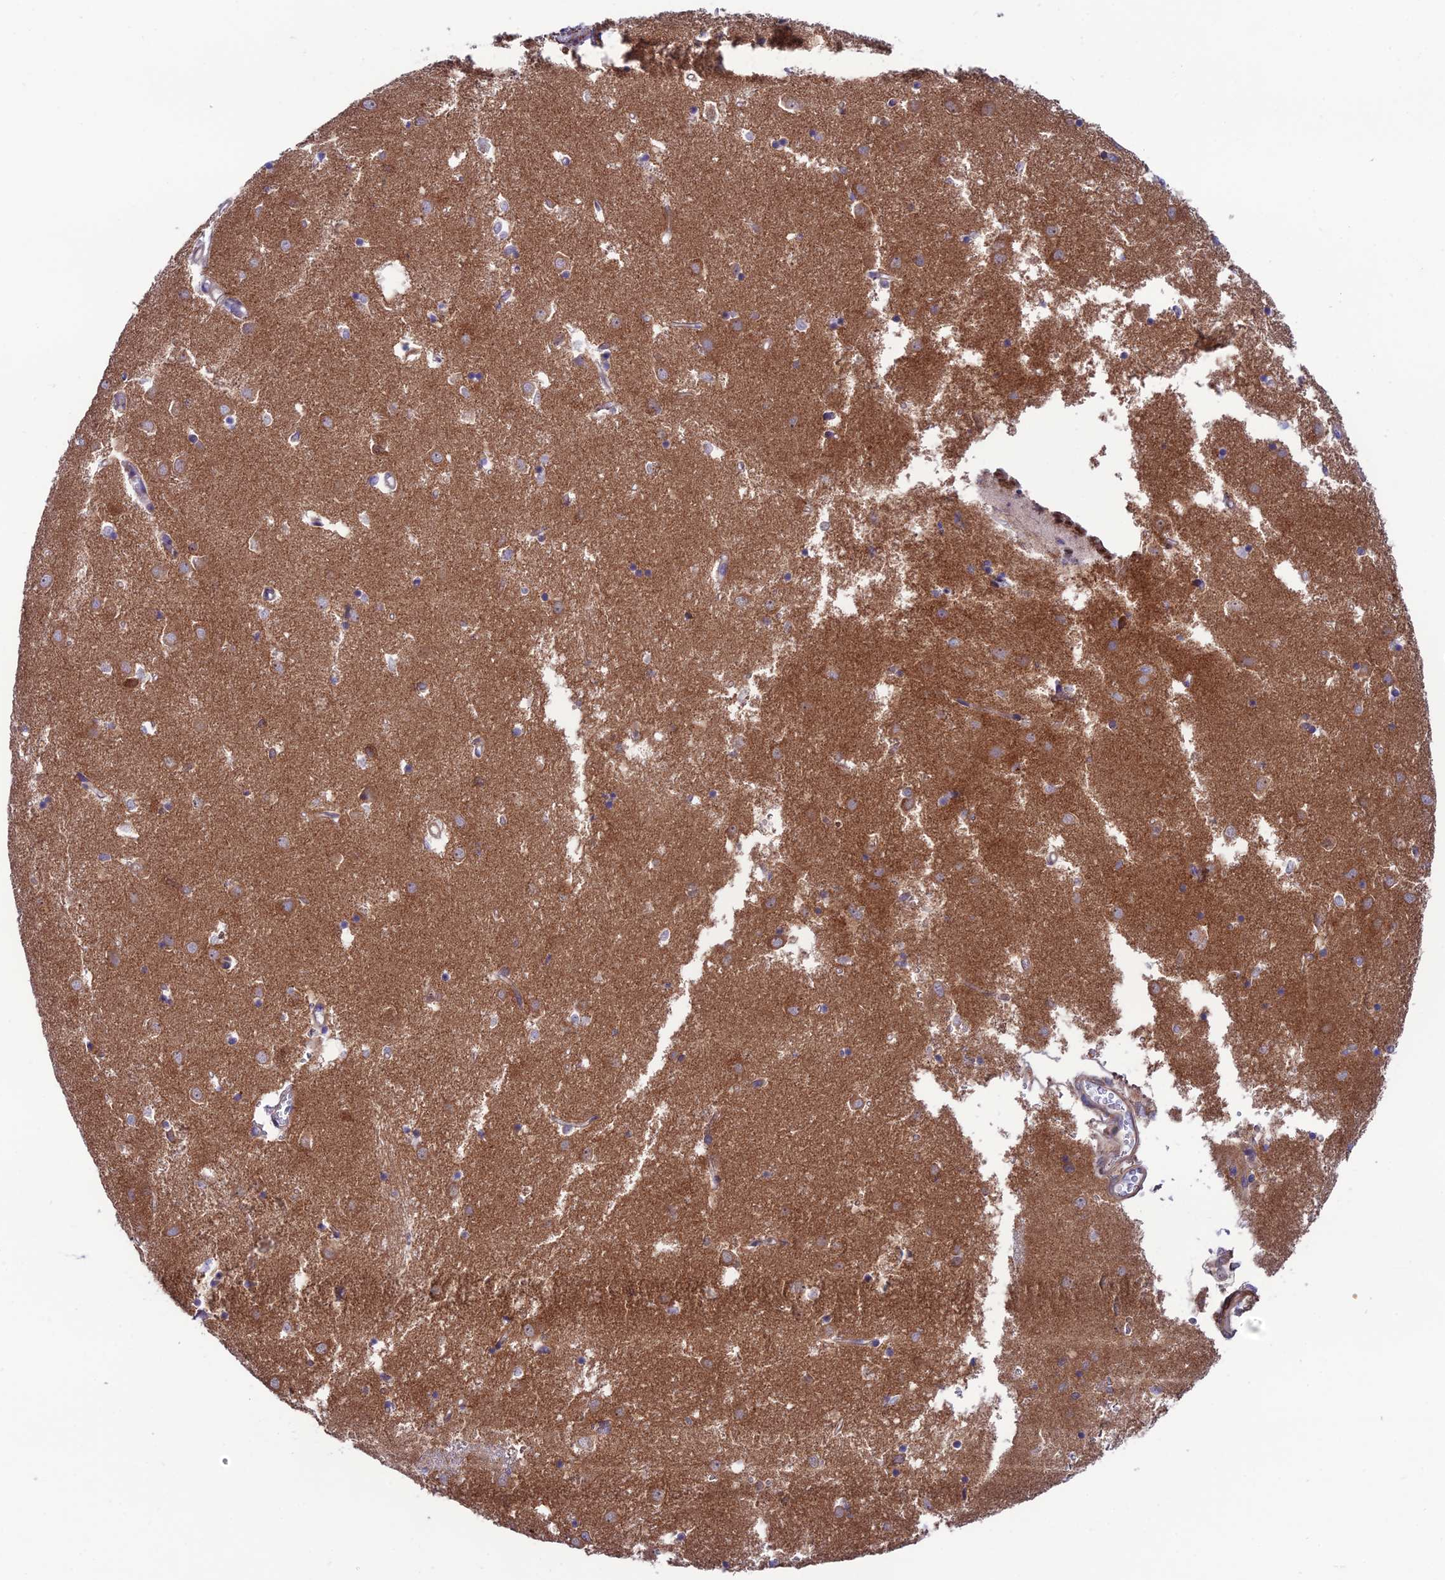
{"staining": {"intensity": "weak", "quantity": "<25%", "location": "cytoplasmic/membranous"}, "tissue": "caudate", "cell_type": "Glial cells", "image_type": "normal", "snomed": [{"axis": "morphology", "description": "Normal tissue, NOS"}, {"axis": "topography", "description": "Lateral ventricle wall"}], "caption": "The histopathology image demonstrates no significant positivity in glial cells of caudate.", "gene": "COL6A6", "patient": {"sex": "male", "age": 70}}